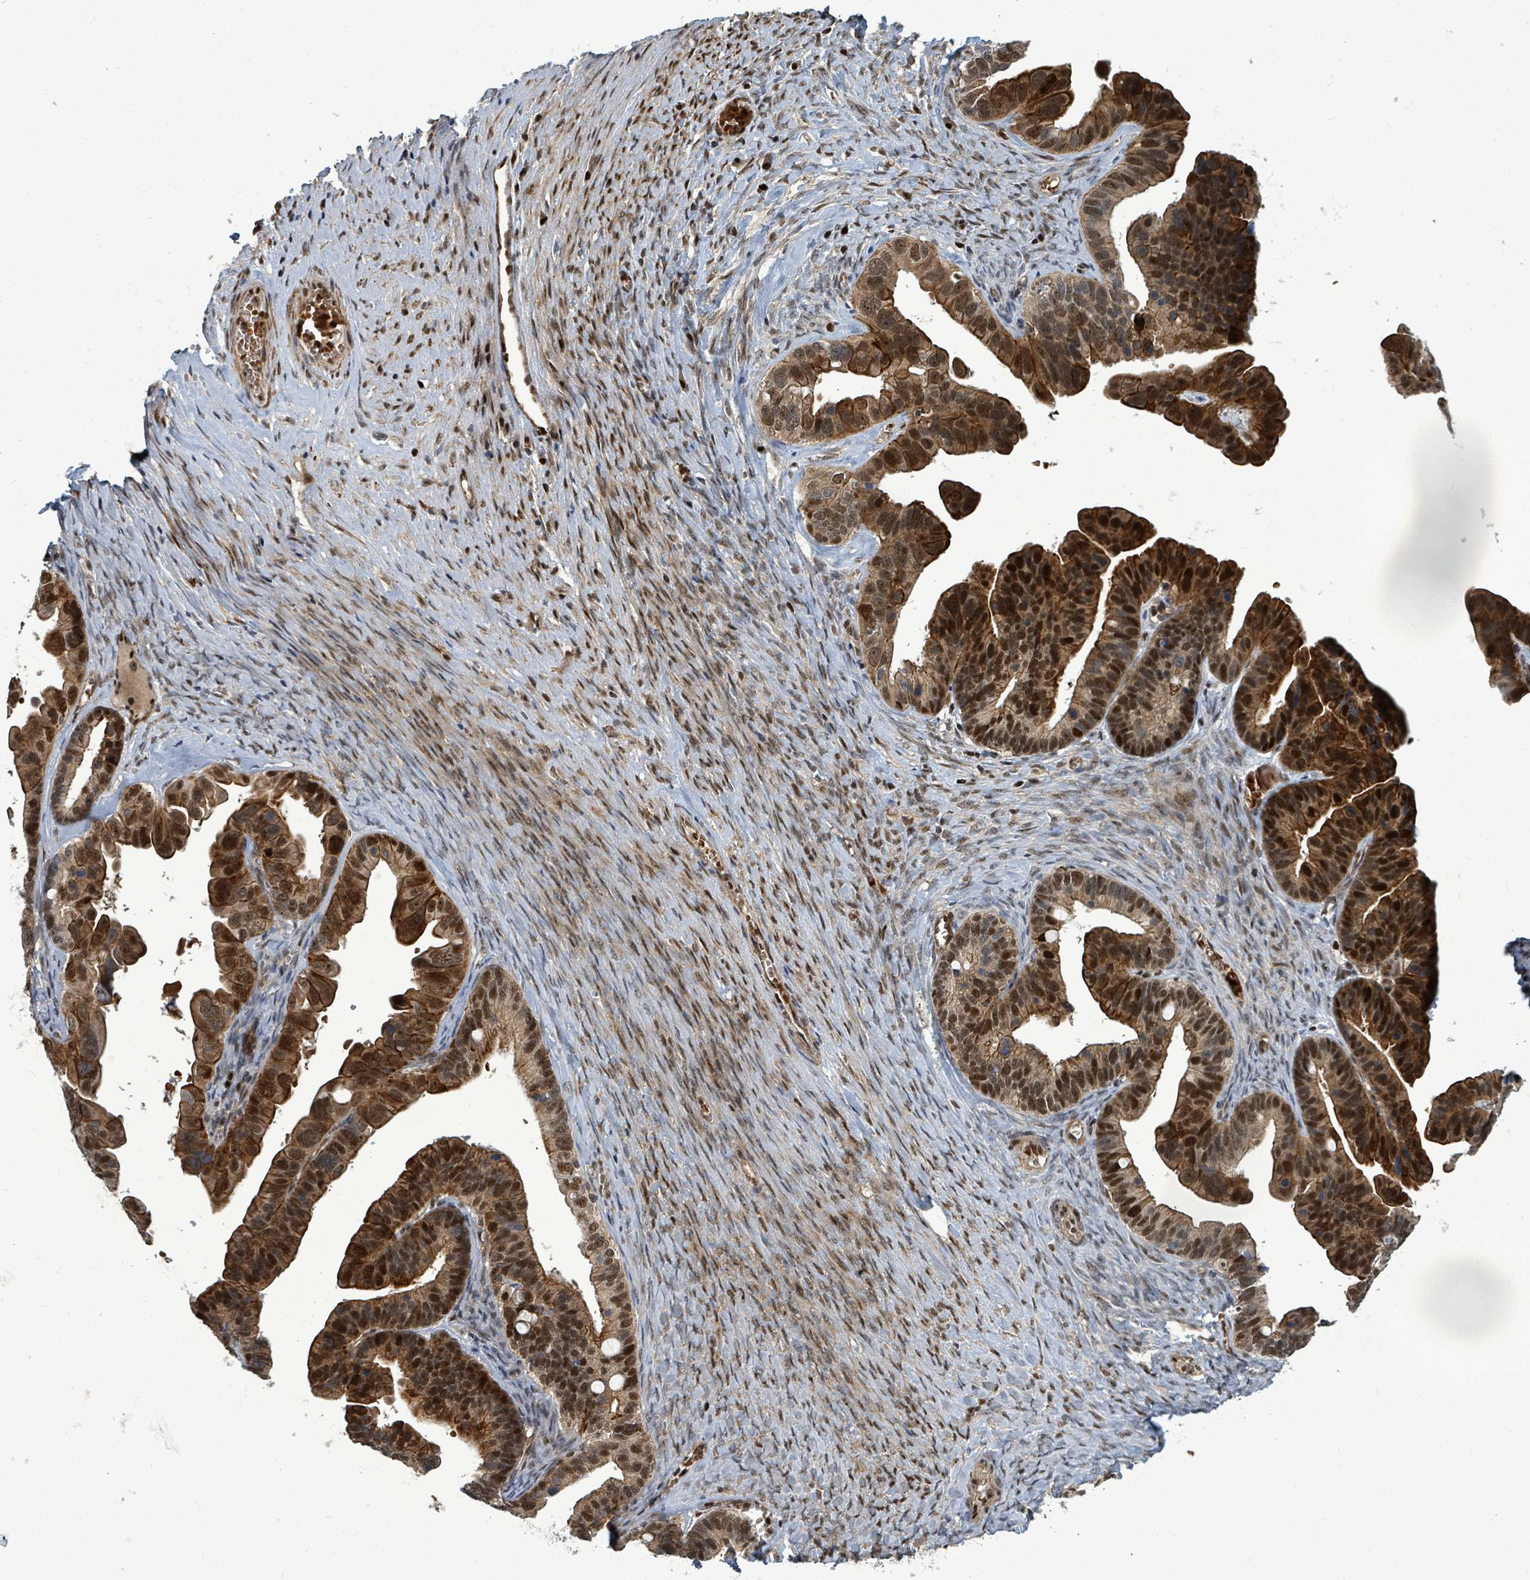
{"staining": {"intensity": "strong", "quantity": ">75%", "location": "cytoplasmic/membranous,nuclear"}, "tissue": "ovarian cancer", "cell_type": "Tumor cells", "image_type": "cancer", "snomed": [{"axis": "morphology", "description": "Cystadenocarcinoma, serous, NOS"}, {"axis": "topography", "description": "Ovary"}], "caption": "The photomicrograph exhibits staining of ovarian serous cystadenocarcinoma, revealing strong cytoplasmic/membranous and nuclear protein expression (brown color) within tumor cells.", "gene": "TRDMT1", "patient": {"sex": "female", "age": 56}}